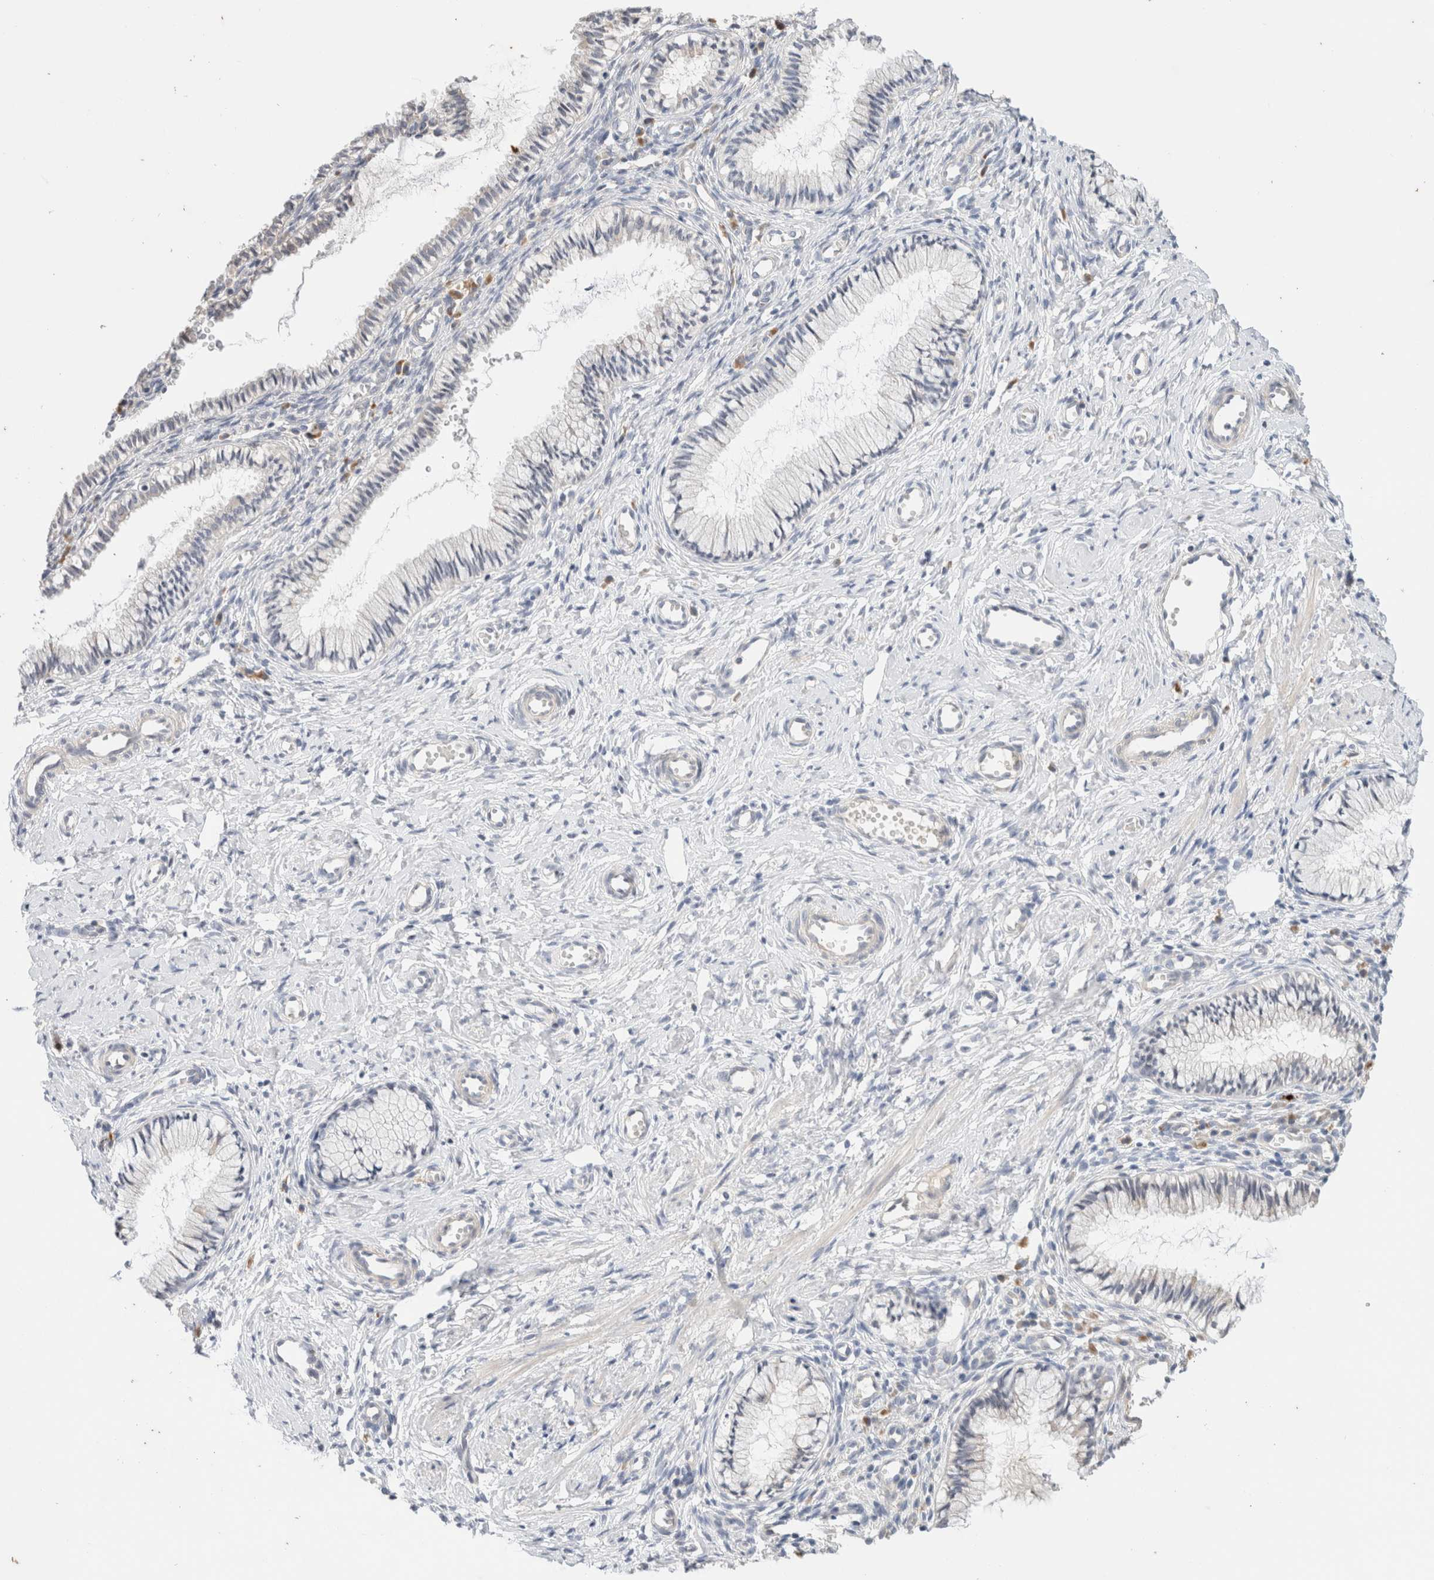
{"staining": {"intensity": "negative", "quantity": "none", "location": "none"}, "tissue": "cervix", "cell_type": "Glandular cells", "image_type": "normal", "snomed": [{"axis": "morphology", "description": "Normal tissue, NOS"}, {"axis": "topography", "description": "Cervix"}], "caption": "Histopathology image shows no protein staining in glandular cells of benign cervix. The staining is performed using DAB brown chromogen with nuclei counter-stained in using hematoxylin.", "gene": "SPRTN", "patient": {"sex": "female", "age": 27}}